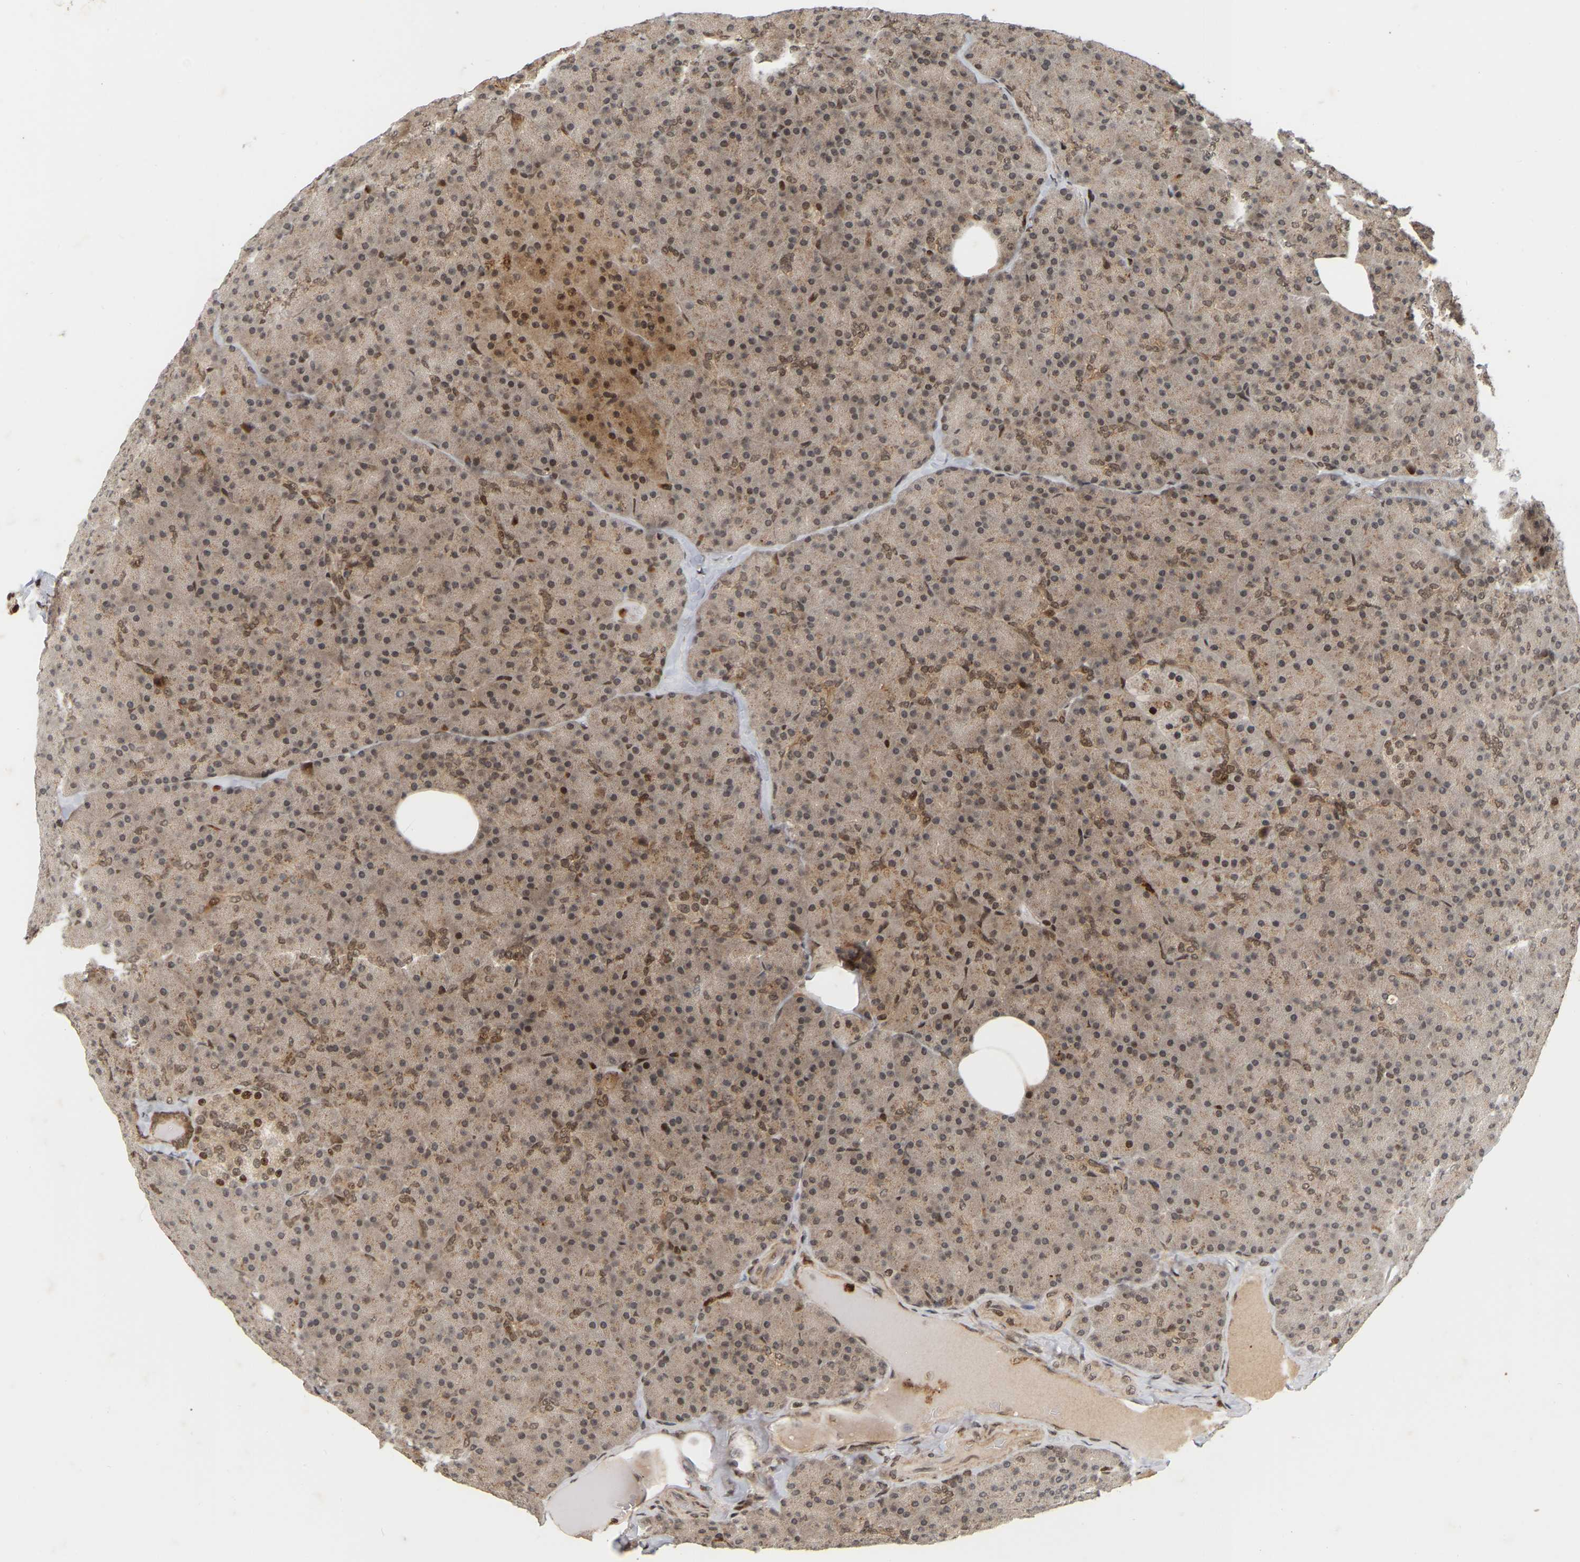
{"staining": {"intensity": "moderate", "quantity": "25%-75%", "location": "cytoplasmic/membranous"}, "tissue": "pancreas", "cell_type": "Exocrine glandular cells", "image_type": "normal", "snomed": [{"axis": "morphology", "description": "Normal tissue, NOS"}, {"axis": "topography", "description": "Pancreas"}], "caption": "Exocrine glandular cells demonstrate medium levels of moderate cytoplasmic/membranous staining in about 25%-75% of cells in unremarkable pancreas. (IHC, brightfield microscopy, high magnification).", "gene": "NFE2L2", "patient": {"sex": "female", "age": 35}}